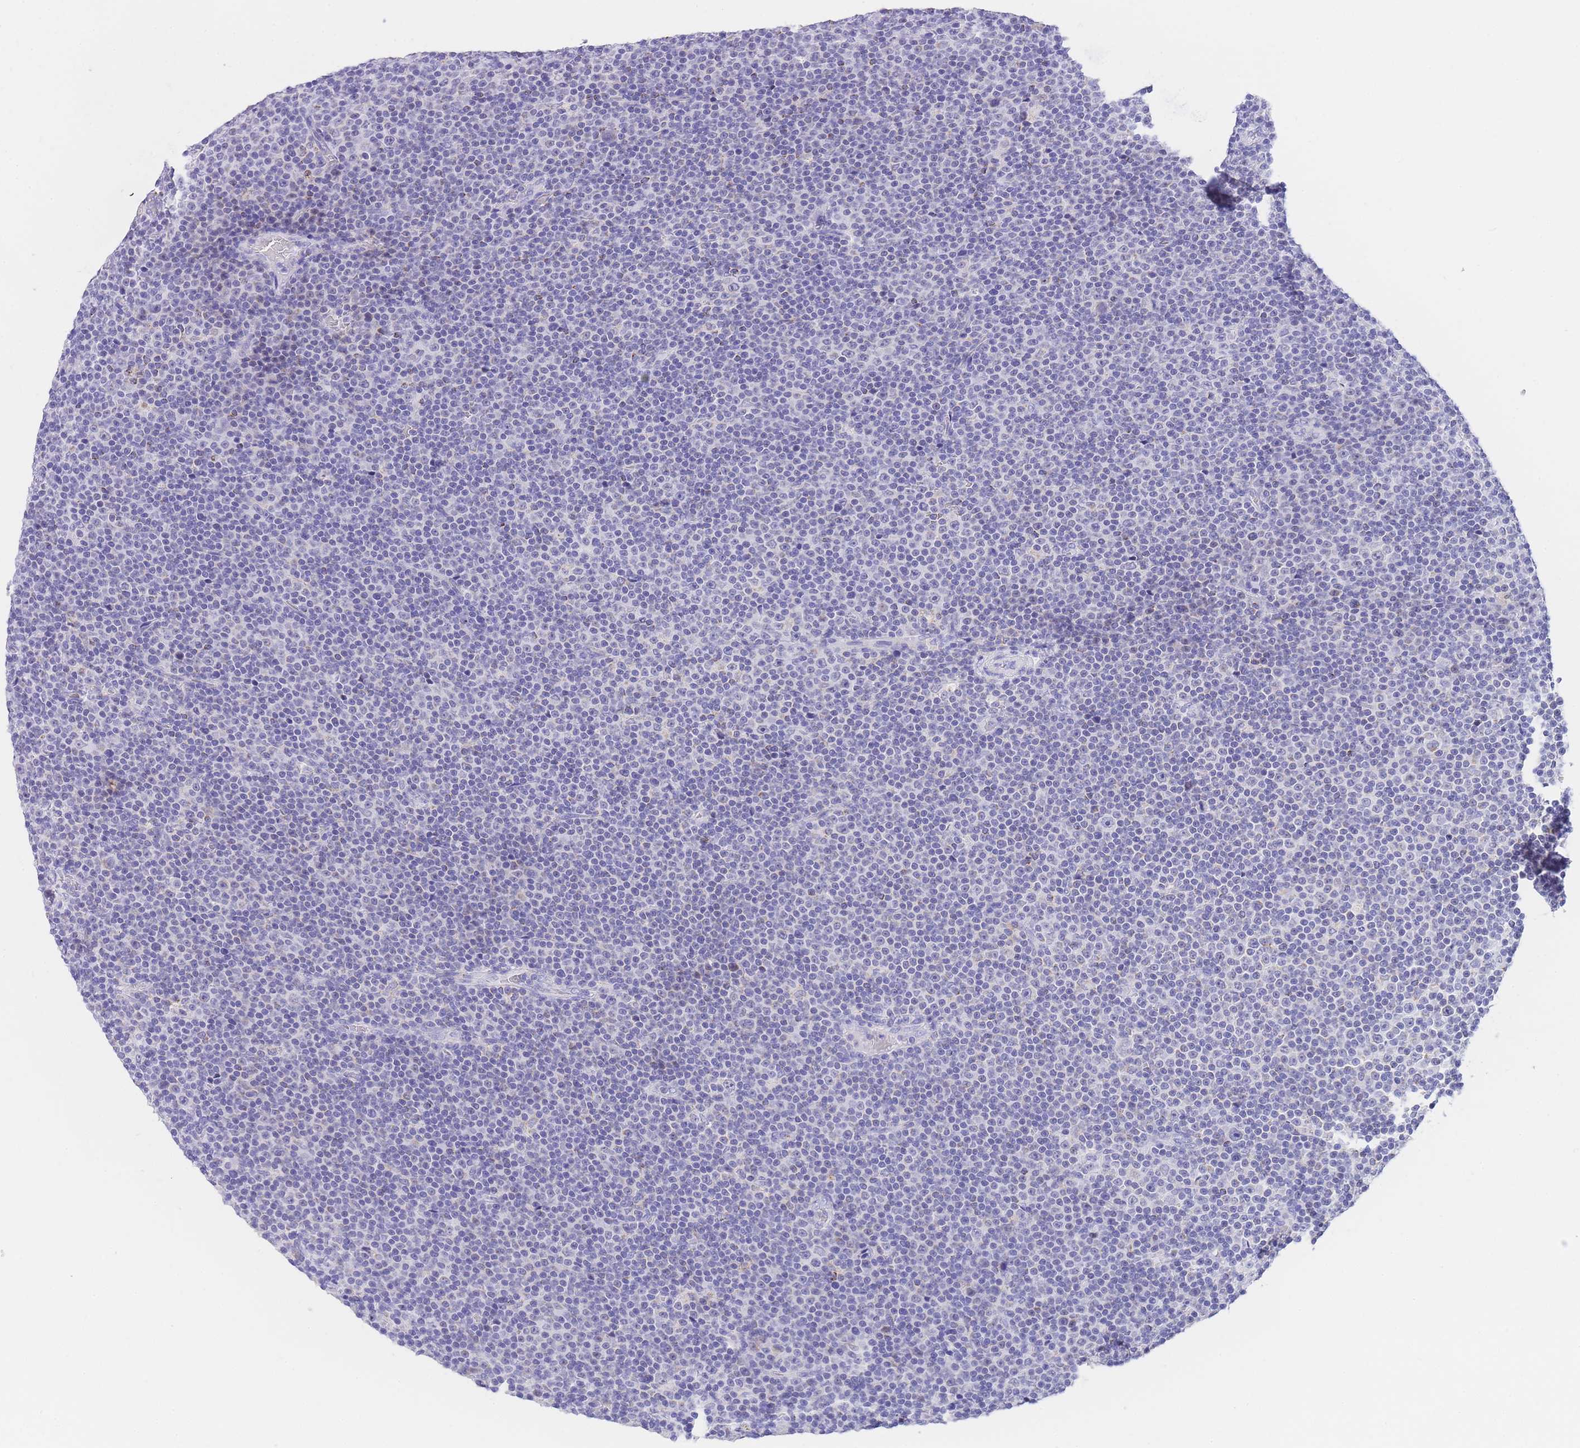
{"staining": {"intensity": "negative", "quantity": "none", "location": "none"}, "tissue": "lymphoma", "cell_type": "Tumor cells", "image_type": "cancer", "snomed": [{"axis": "morphology", "description": "Malignant lymphoma, non-Hodgkin's type, Low grade"}, {"axis": "topography", "description": "Lymph node"}], "caption": "Micrograph shows no significant protein expression in tumor cells of lymphoma. Brightfield microscopy of immunohistochemistry stained with DAB (brown) and hematoxylin (blue), captured at high magnification.", "gene": "NKD2", "patient": {"sex": "female", "age": 67}}